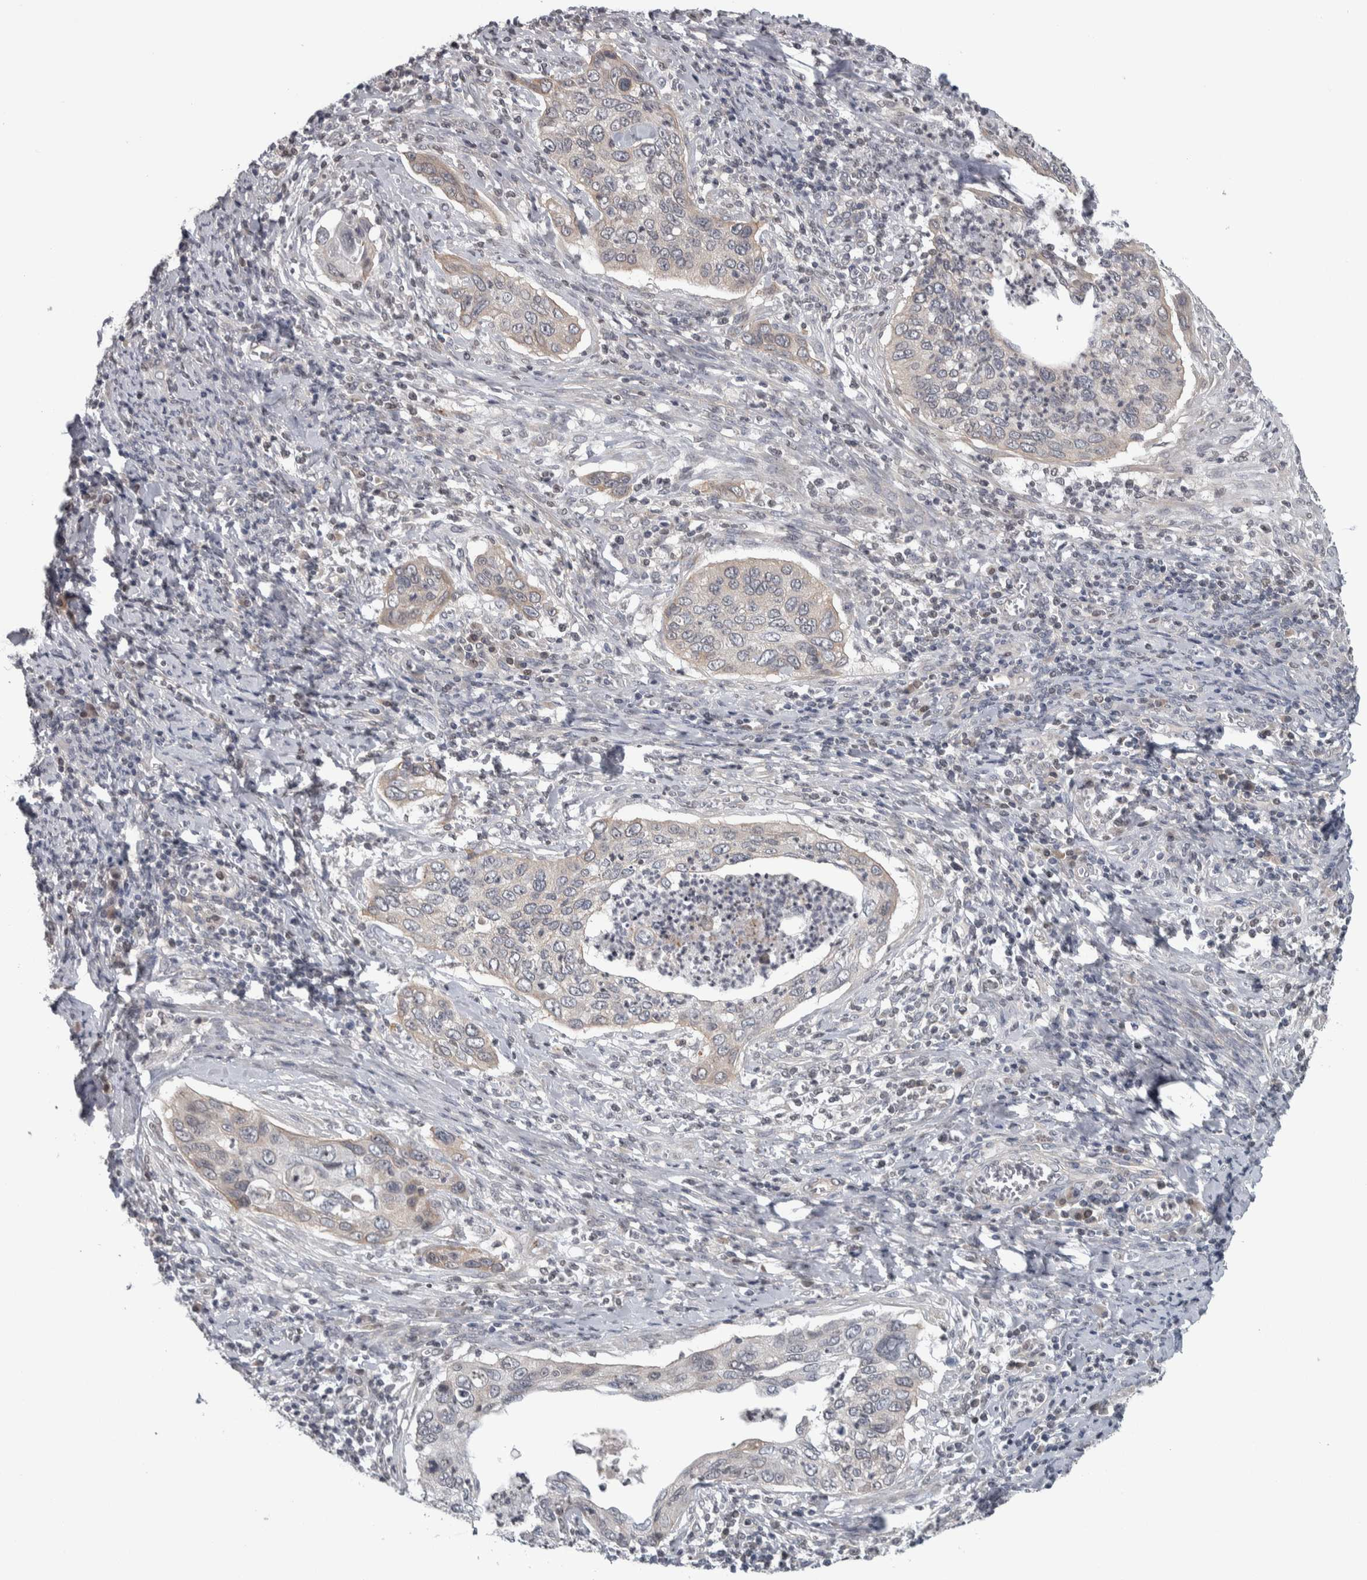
{"staining": {"intensity": "negative", "quantity": "none", "location": "none"}, "tissue": "cervical cancer", "cell_type": "Tumor cells", "image_type": "cancer", "snomed": [{"axis": "morphology", "description": "Squamous cell carcinoma, NOS"}, {"axis": "topography", "description": "Cervix"}], "caption": "An image of human squamous cell carcinoma (cervical) is negative for staining in tumor cells.", "gene": "CWC27", "patient": {"sex": "female", "age": 53}}